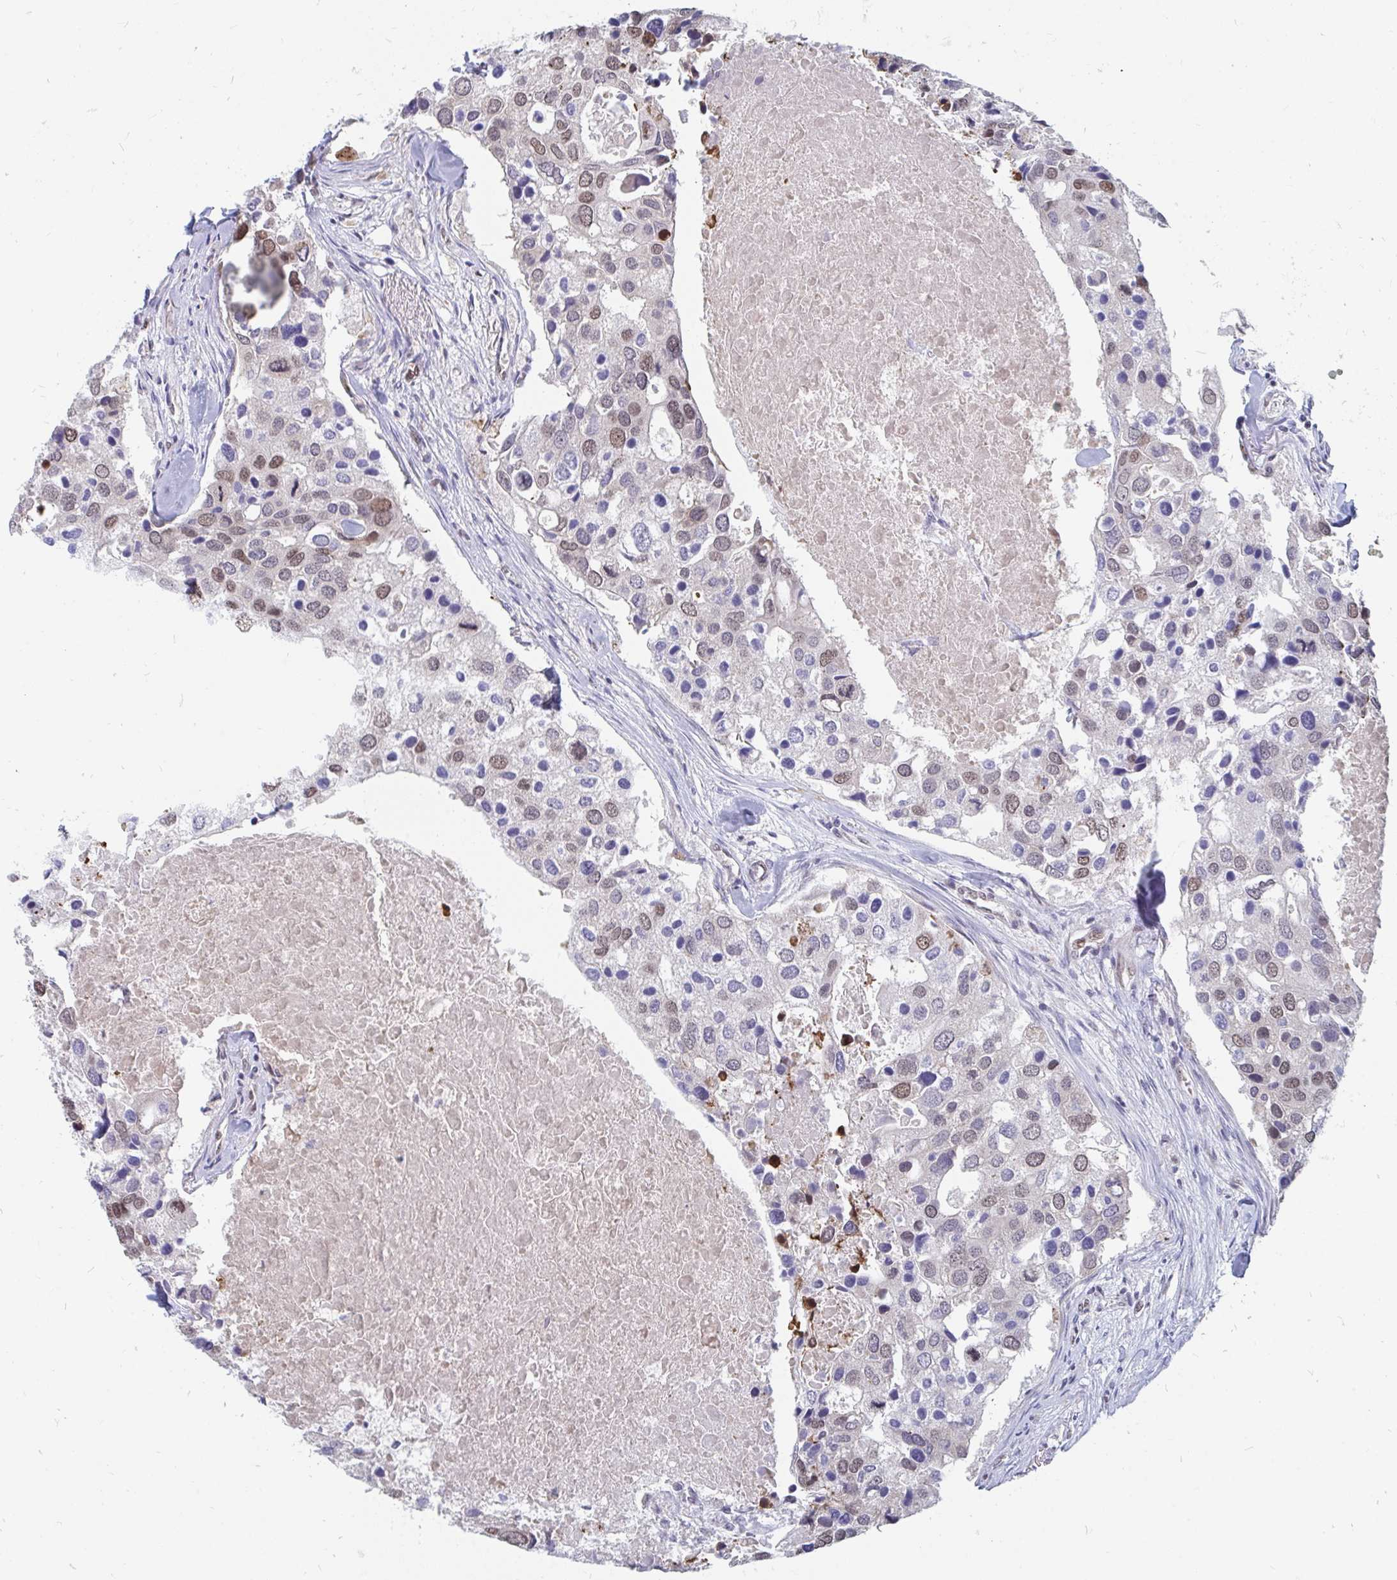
{"staining": {"intensity": "moderate", "quantity": "<25%", "location": "nuclear"}, "tissue": "breast cancer", "cell_type": "Tumor cells", "image_type": "cancer", "snomed": [{"axis": "morphology", "description": "Duct carcinoma"}, {"axis": "topography", "description": "Breast"}], "caption": "Protein positivity by immunohistochemistry (IHC) displays moderate nuclear staining in about <25% of tumor cells in breast intraductal carcinoma. (DAB IHC with brightfield microscopy, high magnification).", "gene": "TRIP12", "patient": {"sex": "female", "age": 83}}